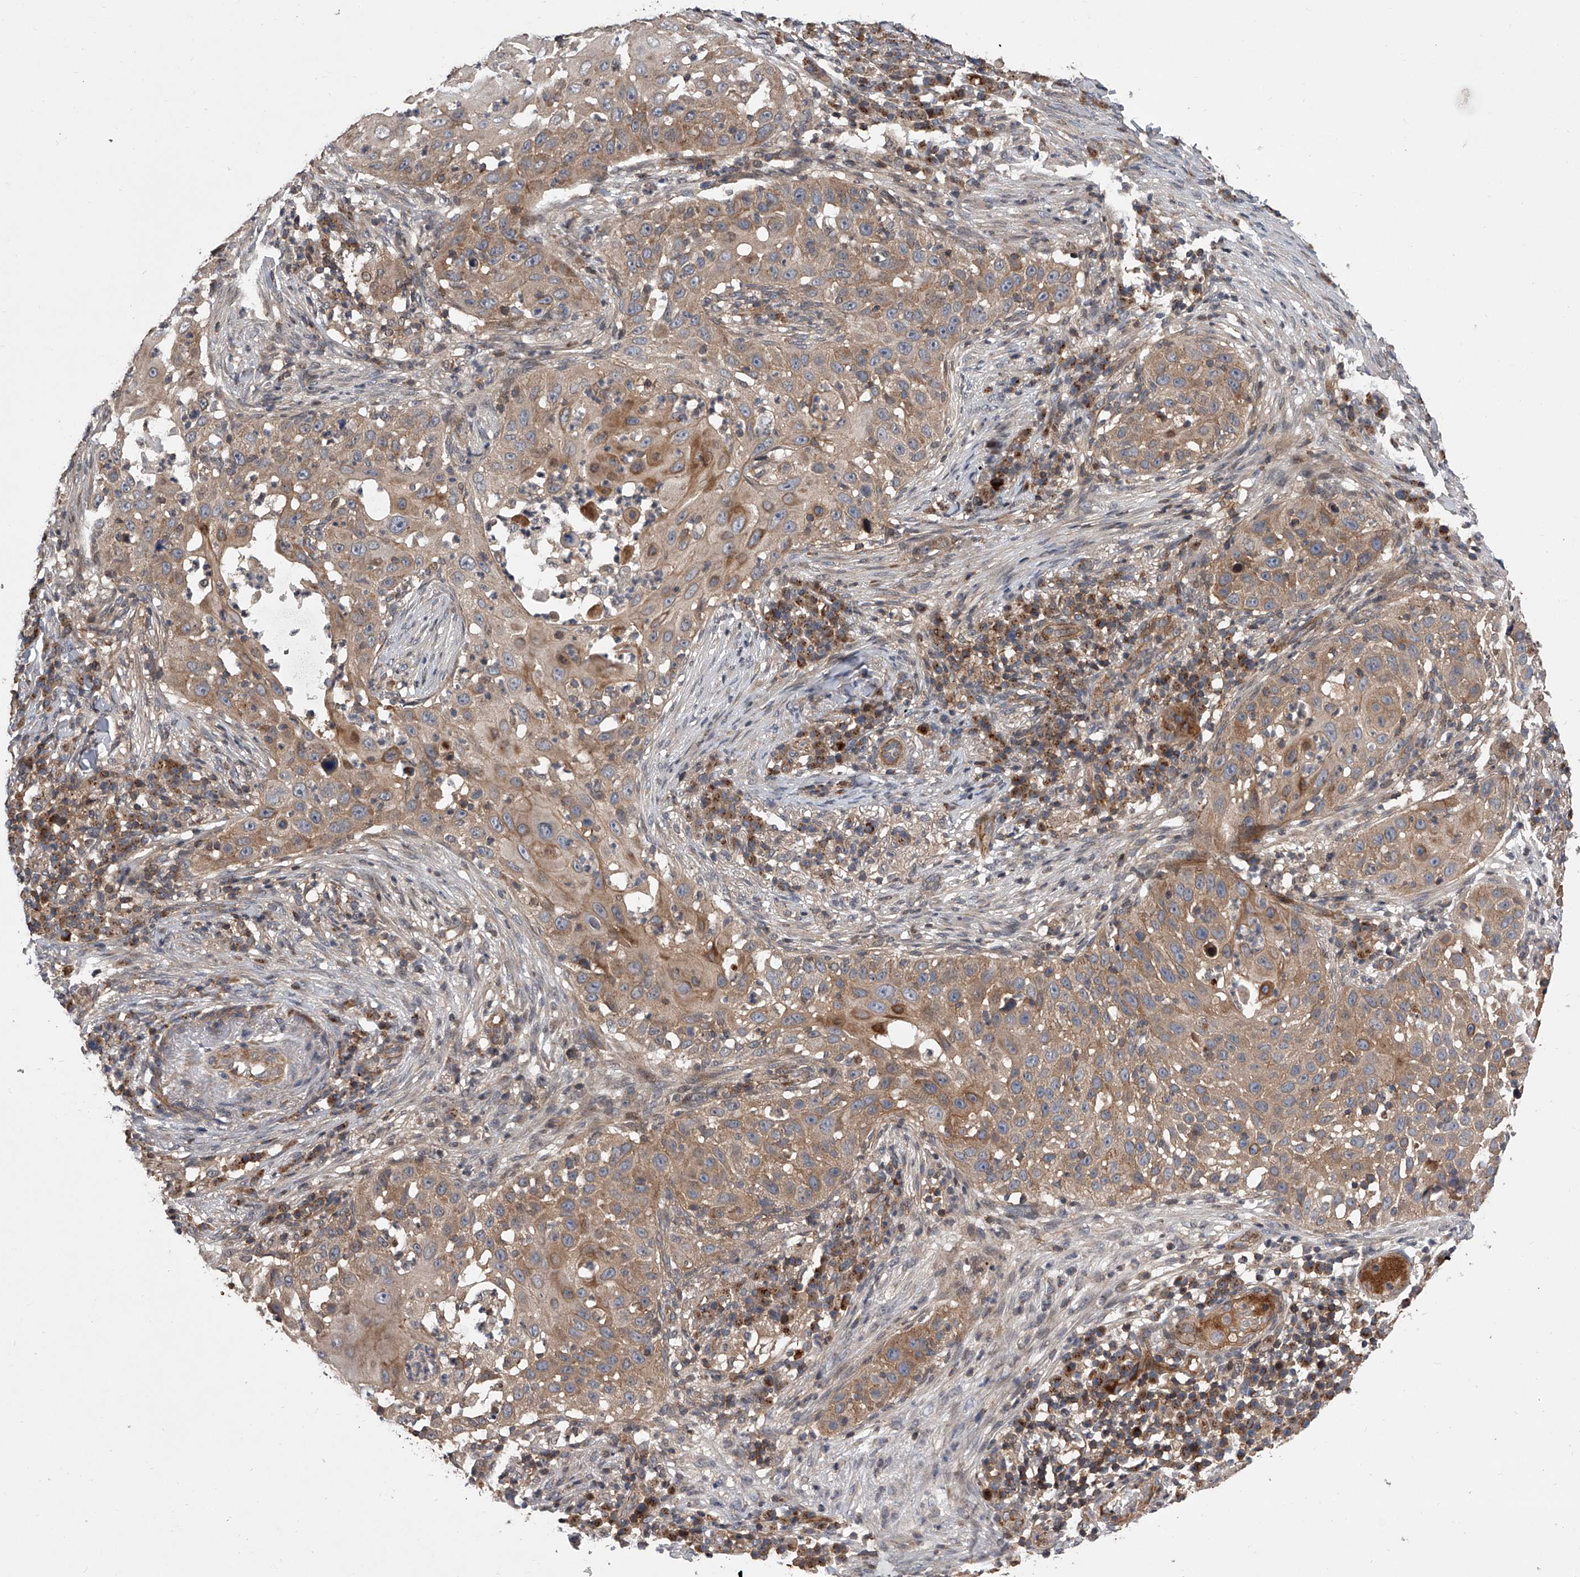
{"staining": {"intensity": "weak", "quantity": ">75%", "location": "cytoplasmic/membranous"}, "tissue": "skin cancer", "cell_type": "Tumor cells", "image_type": "cancer", "snomed": [{"axis": "morphology", "description": "Squamous cell carcinoma, NOS"}, {"axis": "topography", "description": "Skin"}], "caption": "DAB immunohistochemical staining of human squamous cell carcinoma (skin) shows weak cytoplasmic/membranous protein expression in about >75% of tumor cells.", "gene": "USP47", "patient": {"sex": "female", "age": 44}}